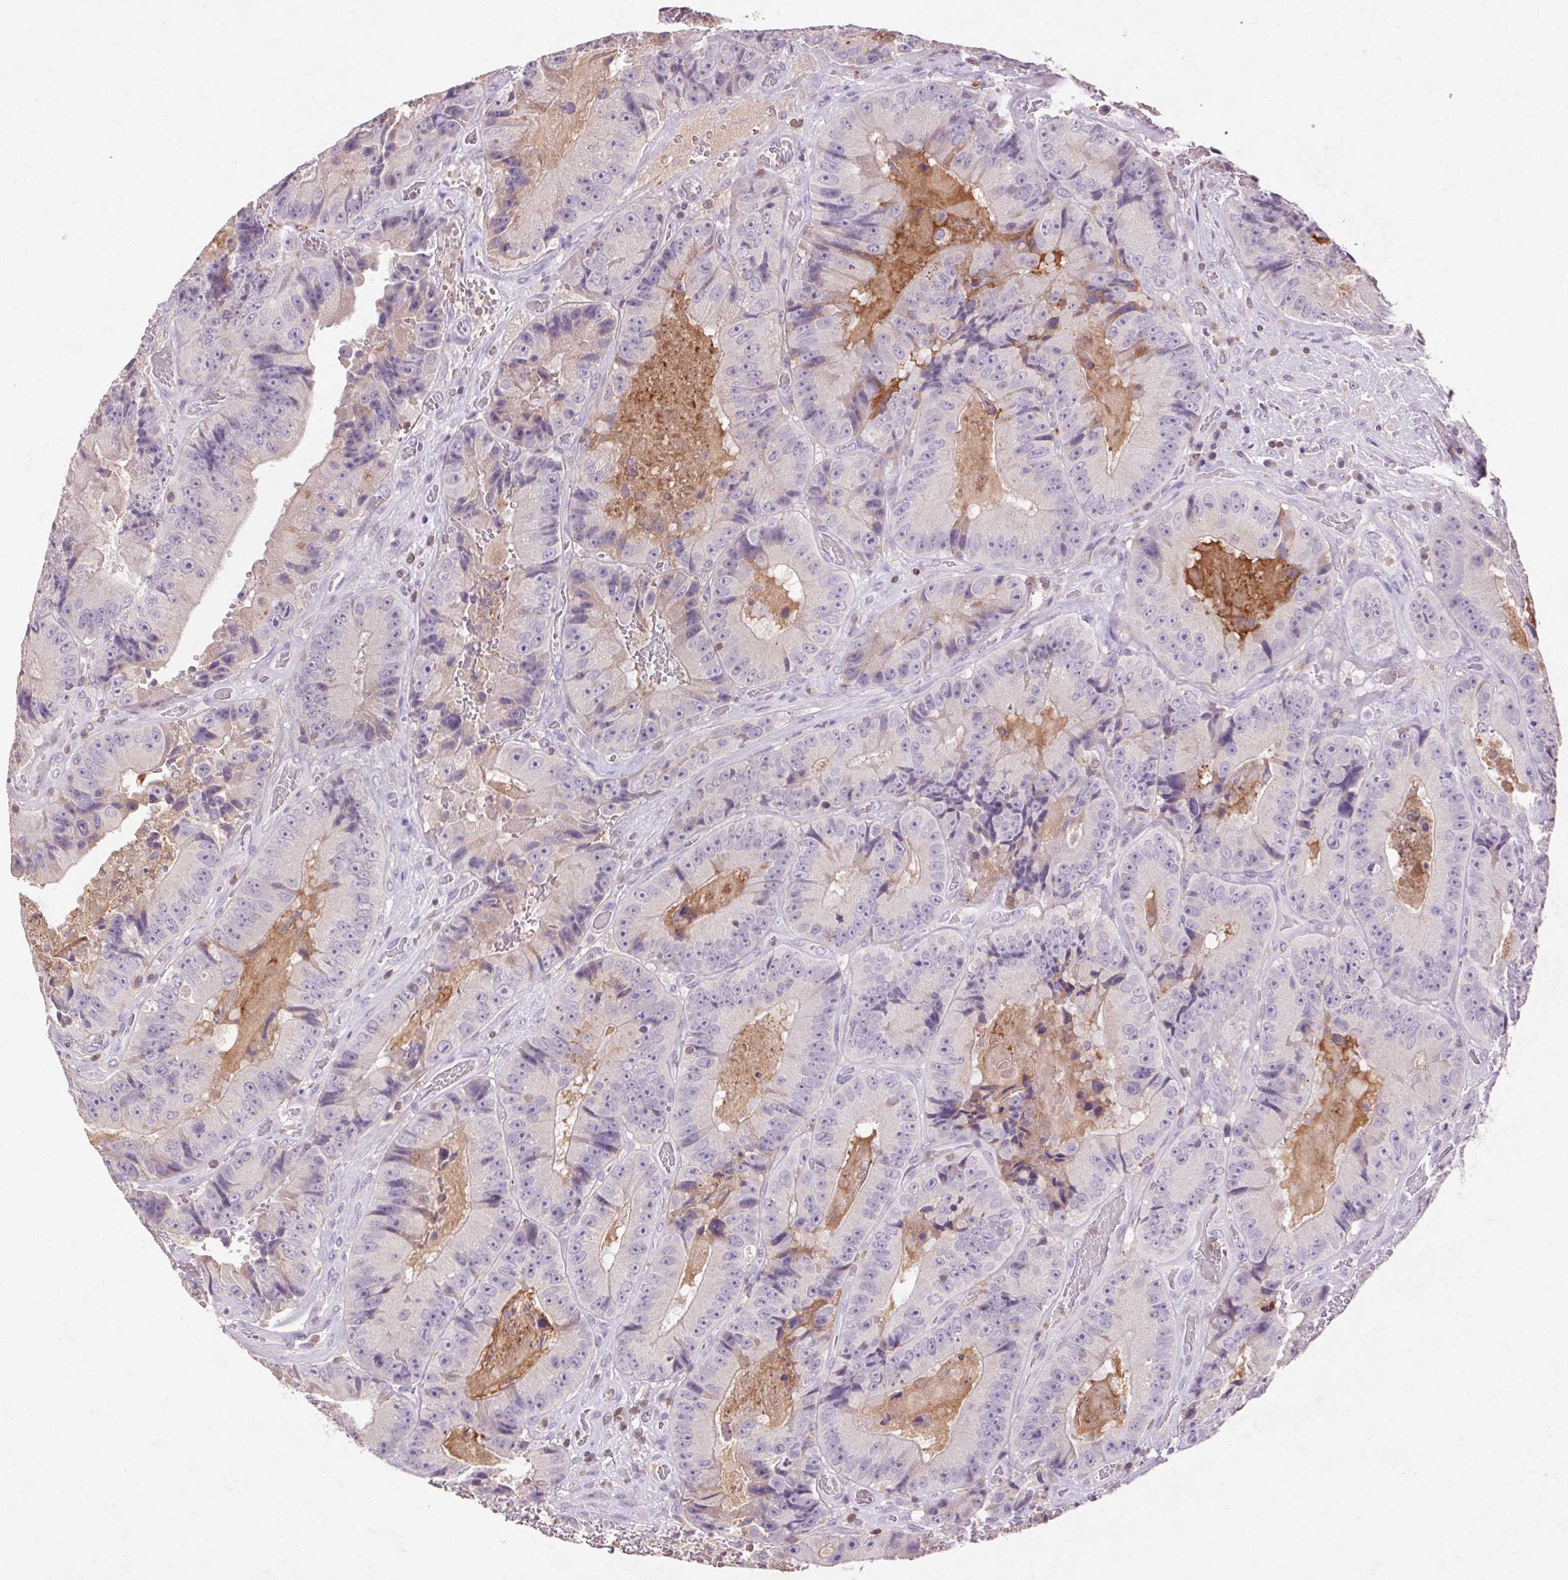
{"staining": {"intensity": "negative", "quantity": "none", "location": "none"}, "tissue": "colorectal cancer", "cell_type": "Tumor cells", "image_type": "cancer", "snomed": [{"axis": "morphology", "description": "Adenocarcinoma, NOS"}, {"axis": "topography", "description": "Colon"}], "caption": "Histopathology image shows no significant protein staining in tumor cells of colorectal cancer. The staining is performed using DAB (3,3'-diaminobenzidine) brown chromogen with nuclei counter-stained in using hematoxylin.", "gene": "FNDC7", "patient": {"sex": "female", "age": 86}}